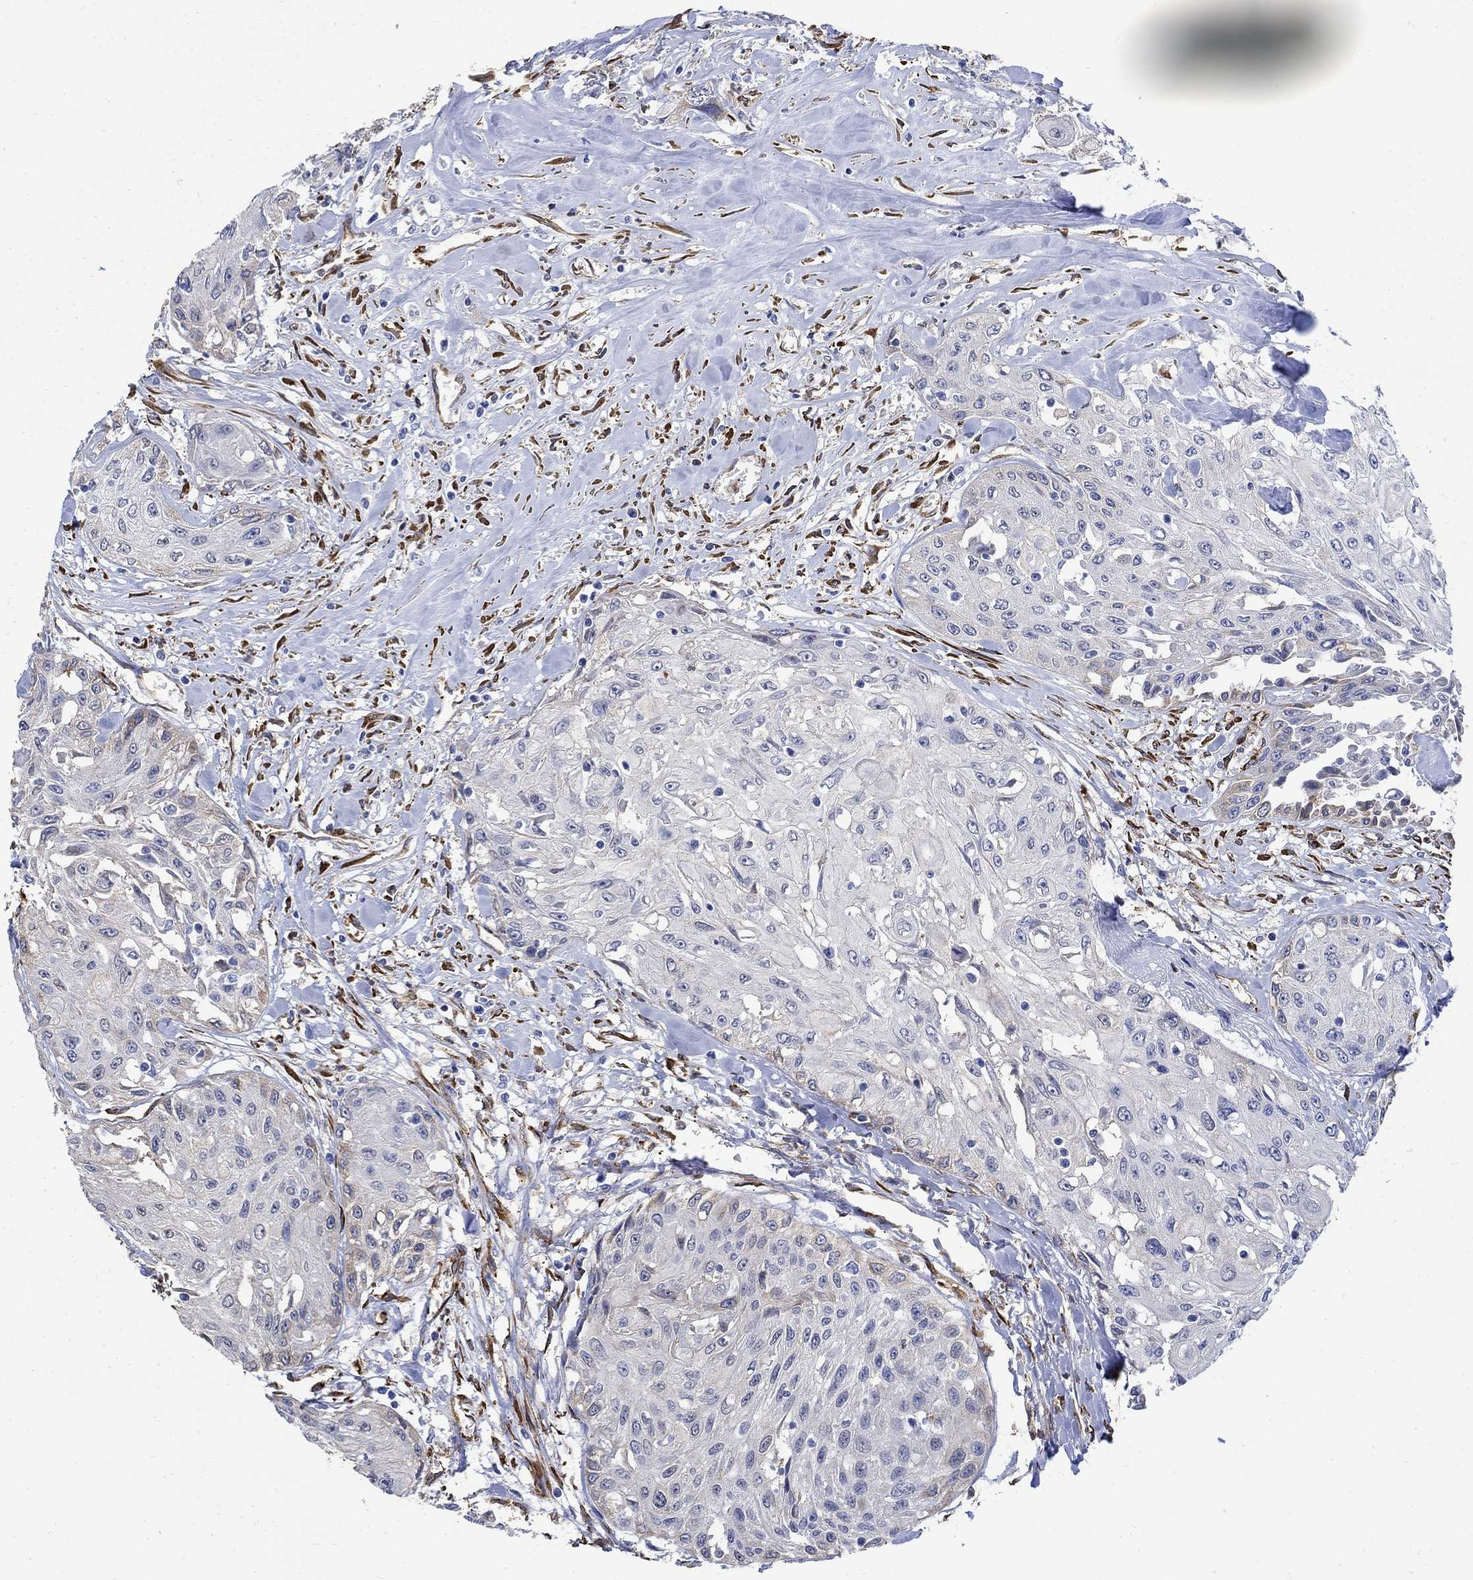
{"staining": {"intensity": "weak", "quantity": "<25%", "location": "cytoplasmic/membranous"}, "tissue": "head and neck cancer", "cell_type": "Tumor cells", "image_type": "cancer", "snomed": [{"axis": "morphology", "description": "Normal tissue, NOS"}, {"axis": "morphology", "description": "Squamous cell carcinoma, NOS"}, {"axis": "topography", "description": "Oral tissue"}, {"axis": "topography", "description": "Peripheral nerve tissue"}, {"axis": "topography", "description": "Head-Neck"}], "caption": "Head and neck cancer was stained to show a protein in brown. There is no significant positivity in tumor cells.", "gene": "TGM2", "patient": {"sex": "female", "age": 59}}